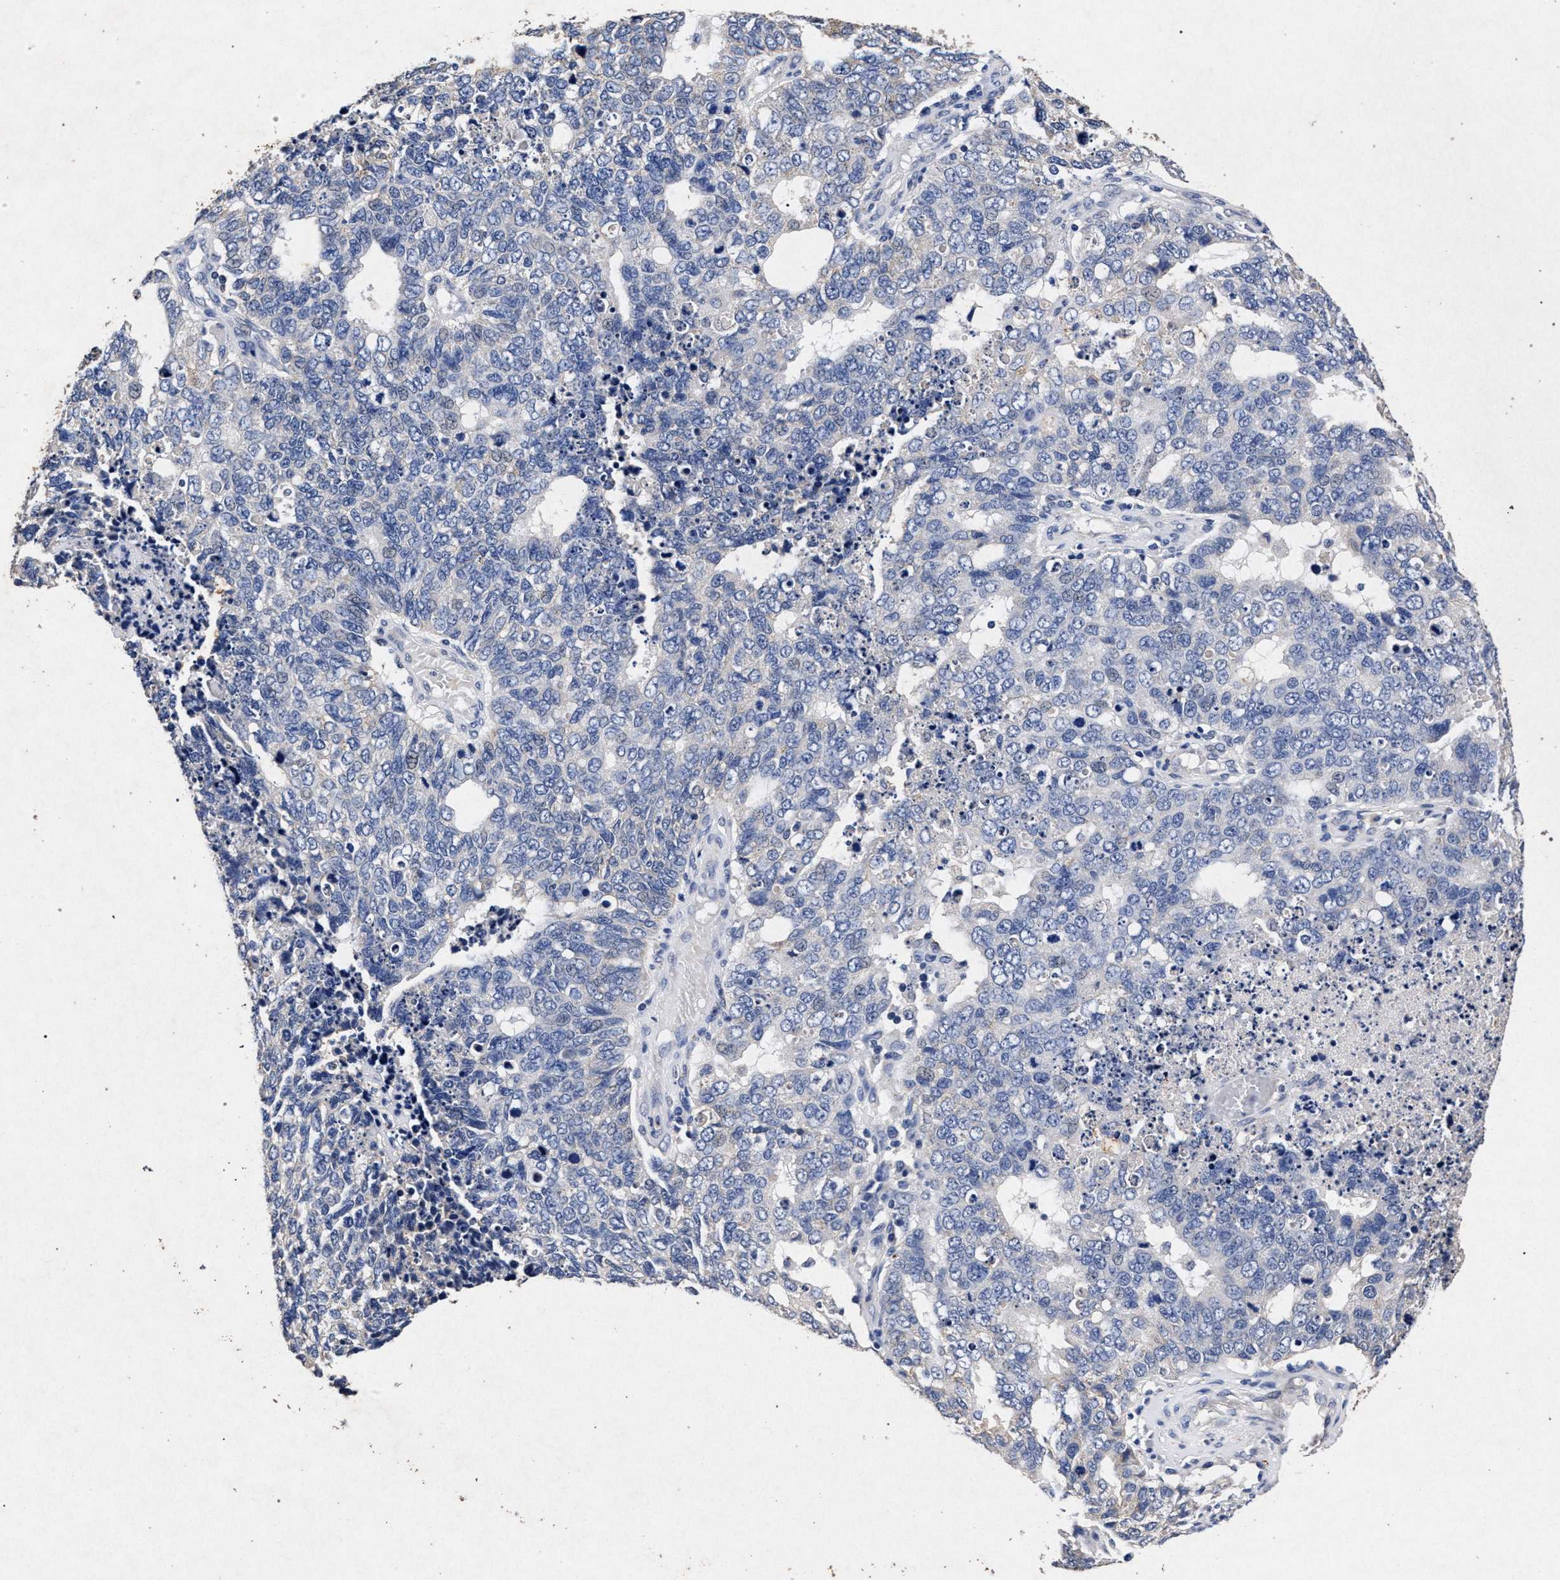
{"staining": {"intensity": "negative", "quantity": "none", "location": "none"}, "tissue": "cervical cancer", "cell_type": "Tumor cells", "image_type": "cancer", "snomed": [{"axis": "morphology", "description": "Squamous cell carcinoma, NOS"}, {"axis": "topography", "description": "Cervix"}], "caption": "An image of squamous cell carcinoma (cervical) stained for a protein reveals no brown staining in tumor cells. (Brightfield microscopy of DAB (3,3'-diaminobenzidine) immunohistochemistry at high magnification).", "gene": "ATP1A2", "patient": {"sex": "female", "age": 63}}